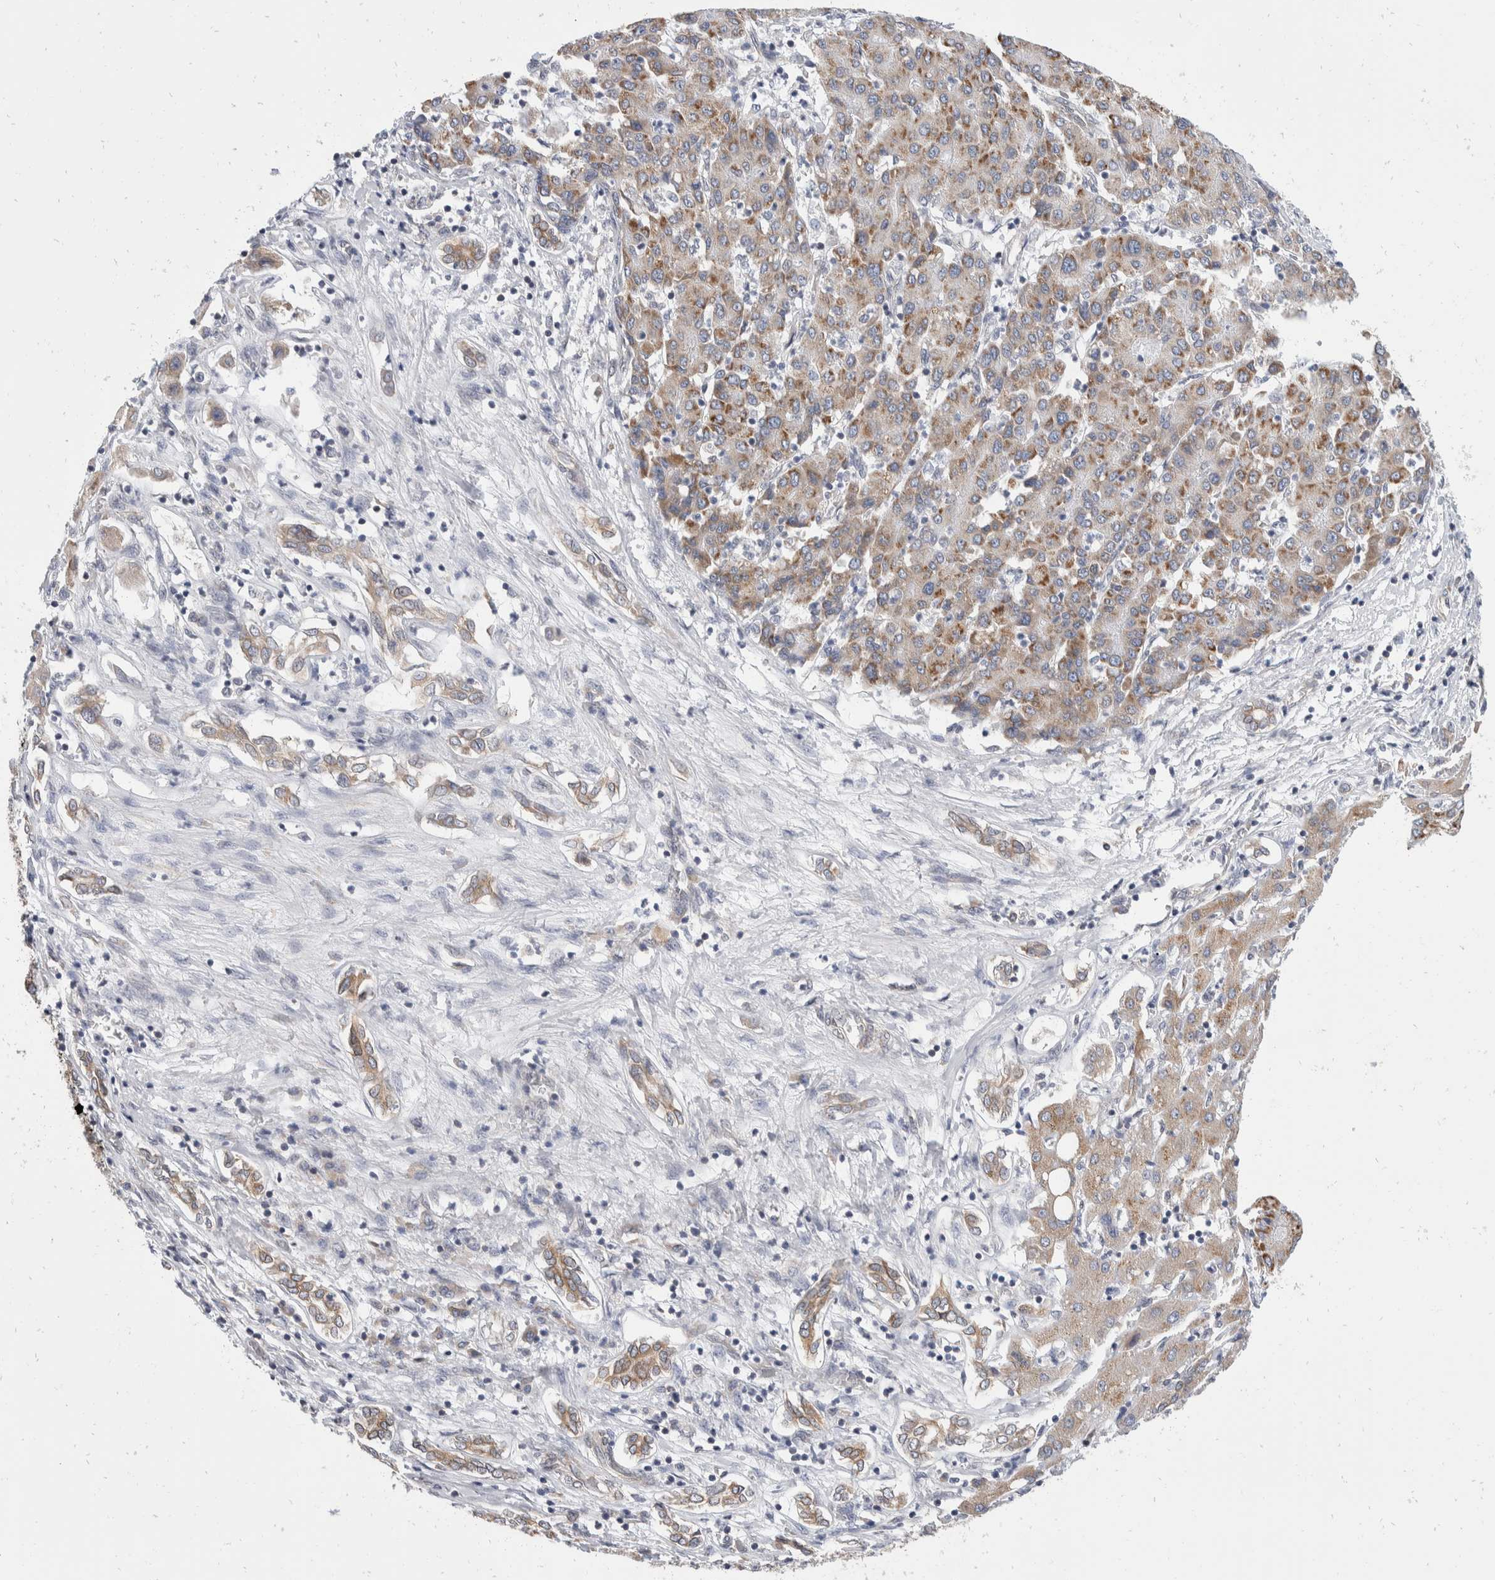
{"staining": {"intensity": "moderate", "quantity": ">75%", "location": "cytoplasmic/membranous"}, "tissue": "liver cancer", "cell_type": "Tumor cells", "image_type": "cancer", "snomed": [{"axis": "morphology", "description": "Carcinoma, Hepatocellular, NOS"}, {"axis": "topography", "description": "Liver"}], "caption": "Tumor cells exhibit moderate cytoplasmic/membranous positivity in about >75% of cells in liver hepatocellular carcinoma.", "gene": "TMEM245", "patient": {"sex": "male", "age": 65}}